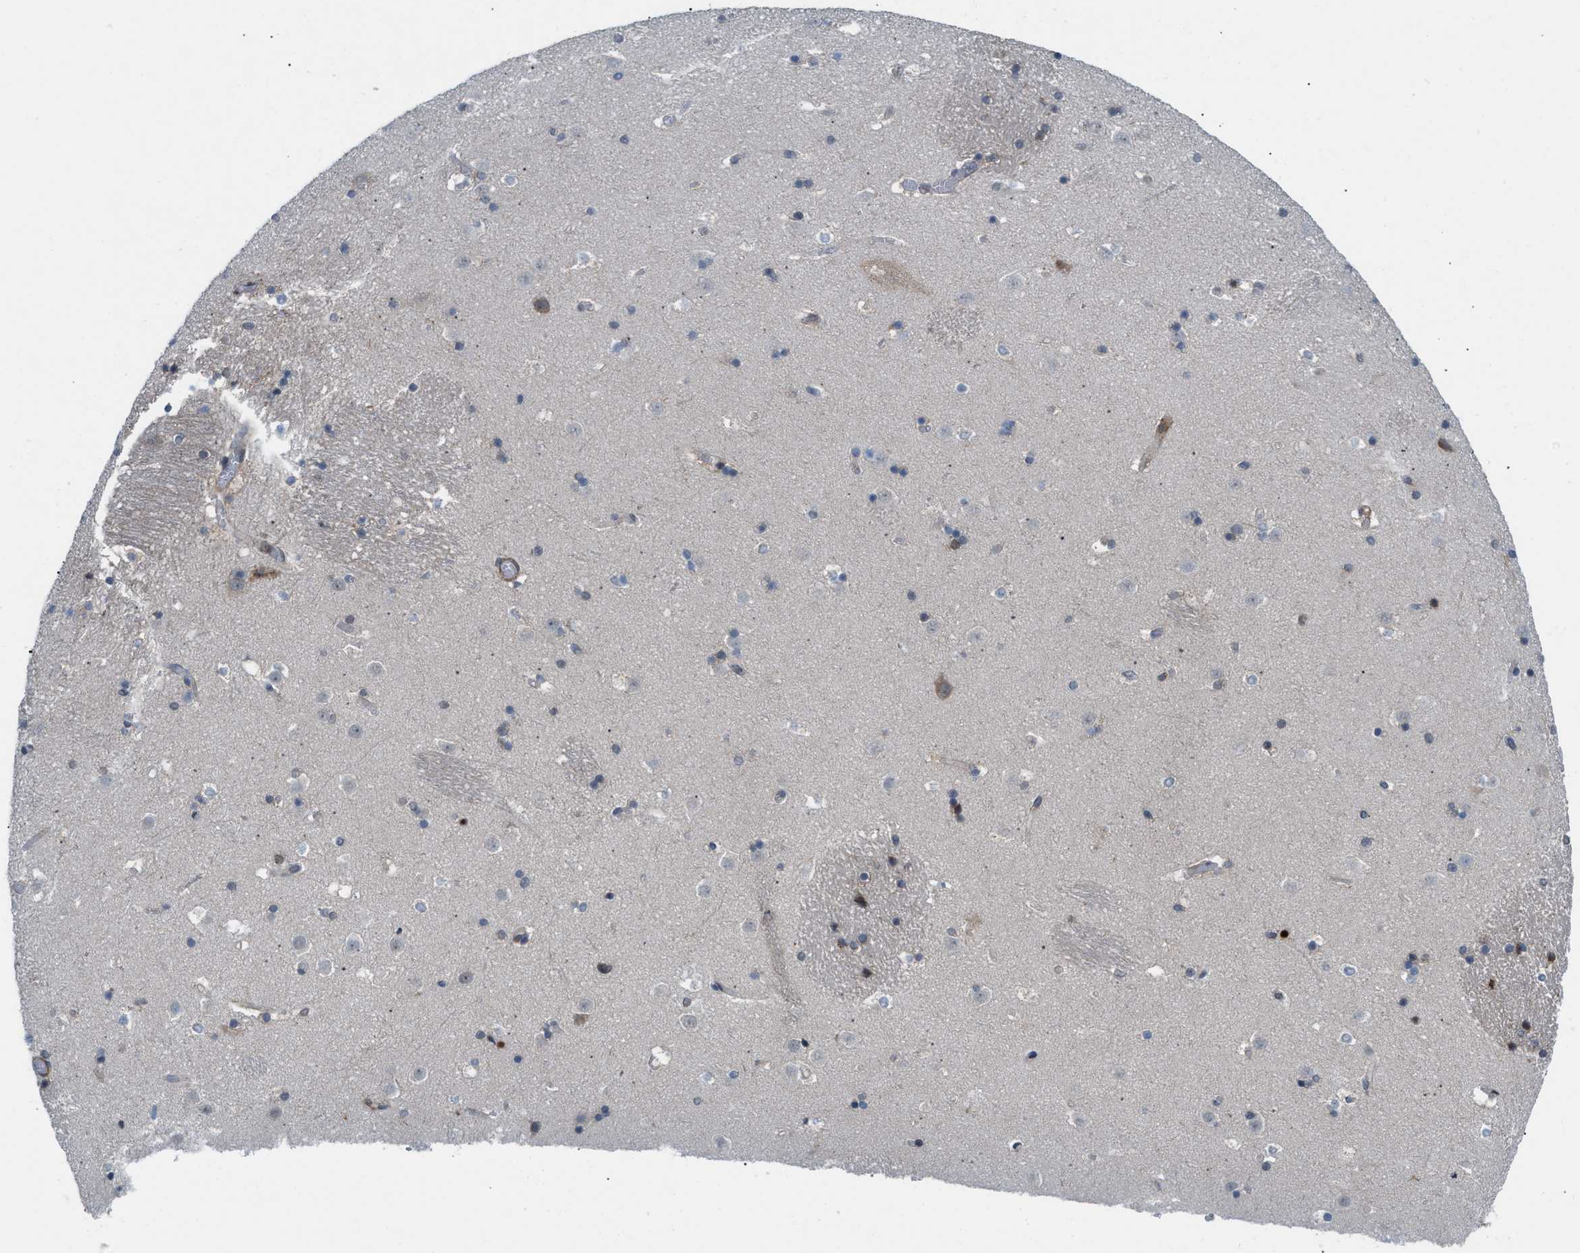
{"staining": {"intensity": "negative", "quantity": "none", "location": "none"}, "tissue": "caudate", "cell_type": "Glial cells", "image_type": "normal", "snomed": [{"axis": "morphology", "description": "Normal tissue, NOS"}, {"axis": "topography", "description": "Lateral ventricle wall"}], "caption": "The histopathology image reveals no staining of glial cells in normal caudate.", "gene": "ZNF276", "patient": {"sex": "male", "age": 45}}